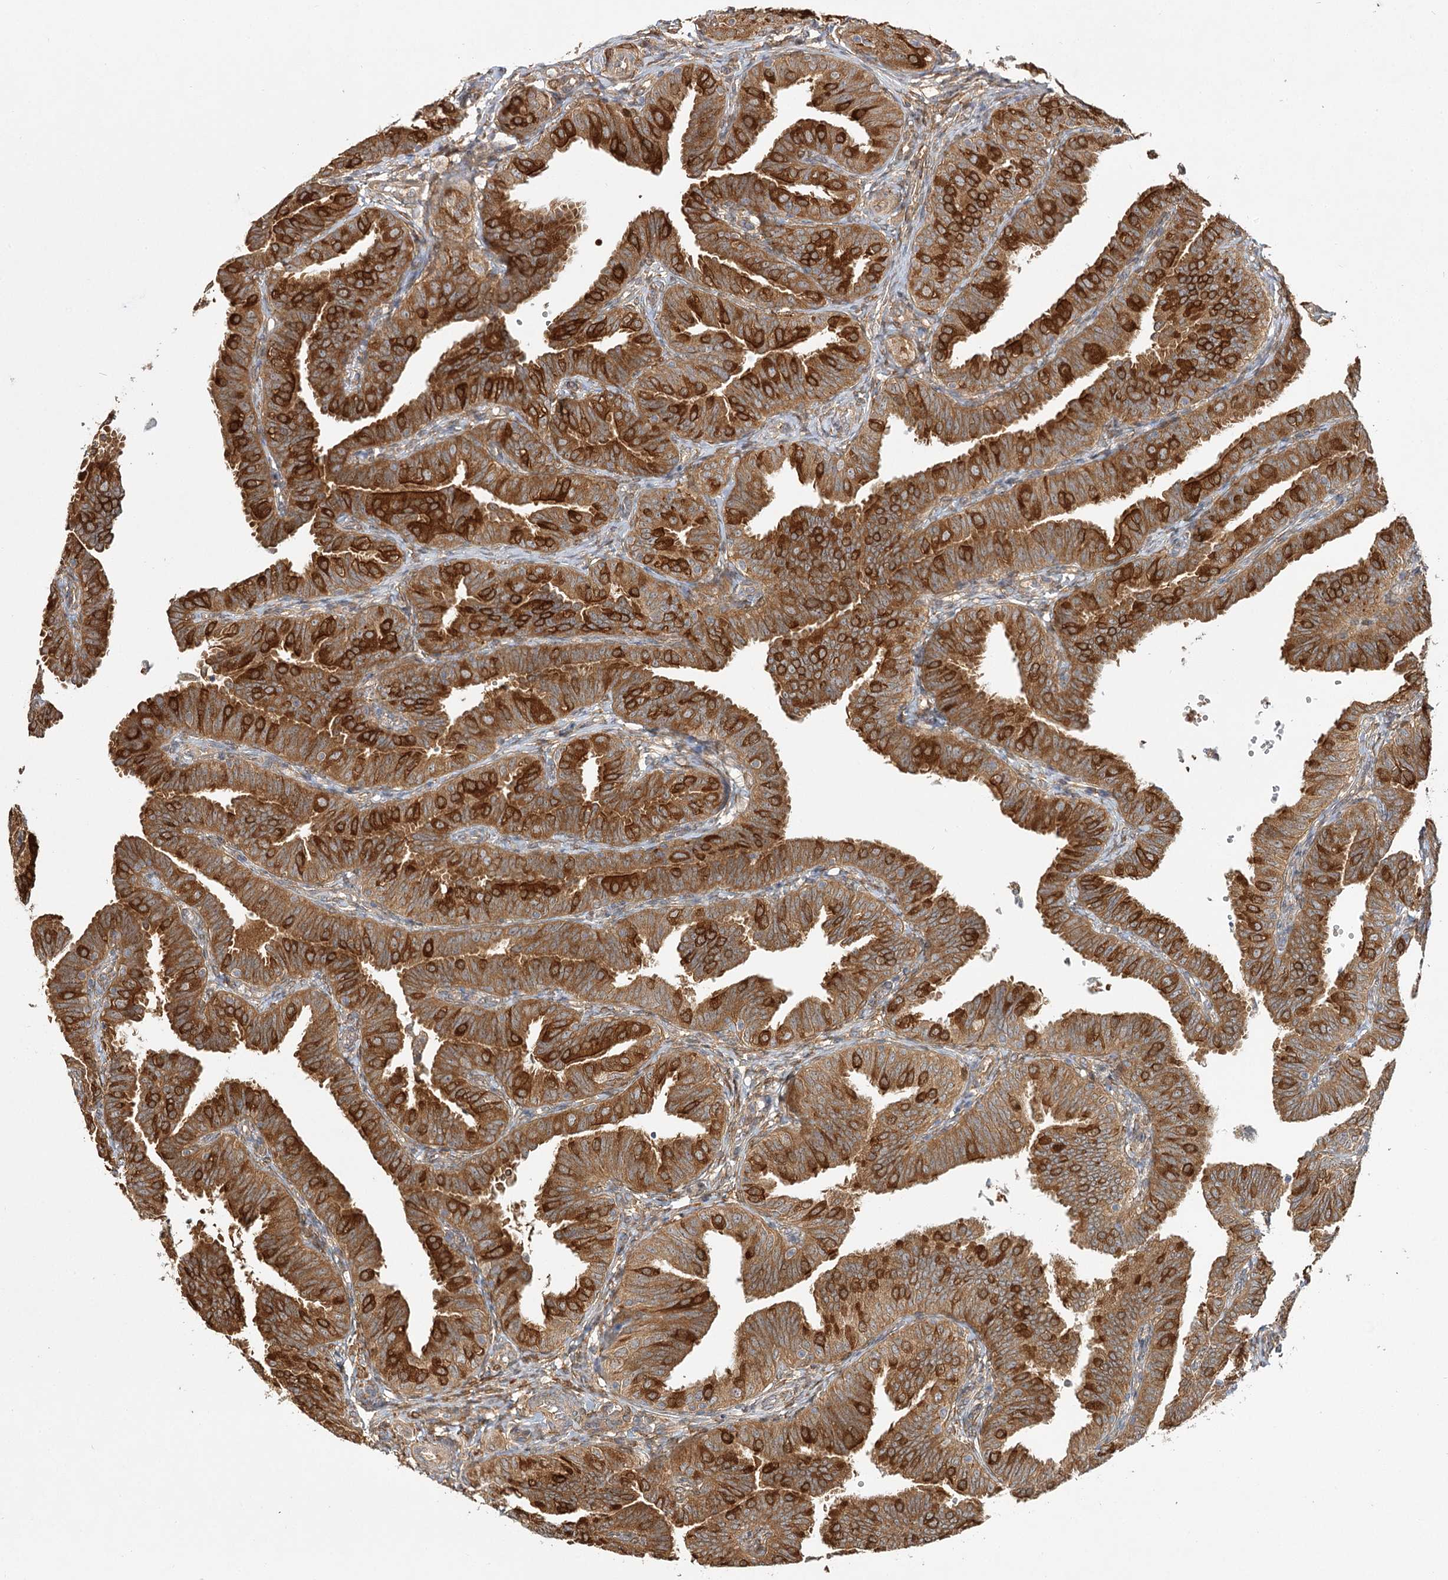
{"staining": {"intensity": "strong", "quantity": ">75%", "location": "cytoplasmic/membranous"}, "tissue": "fallopian tube", "cell_type": "Glandular cells", "image_type": "normal", "snomed": [{"axis": "morphology", "description": "Normal tissue, NOS"}, {"axis": "topography", "description": "Fallopian tube"}], "caption": "Protein positivity by IHC shows strong cytoplasmic/membranous positivity in about >75% of glandular cells in benign fallopian tube. (DAB IHC with brightfield microscopy, high magnification).", "gene": "INPP4B", "patient": {"sex": "female", "age": 35}}